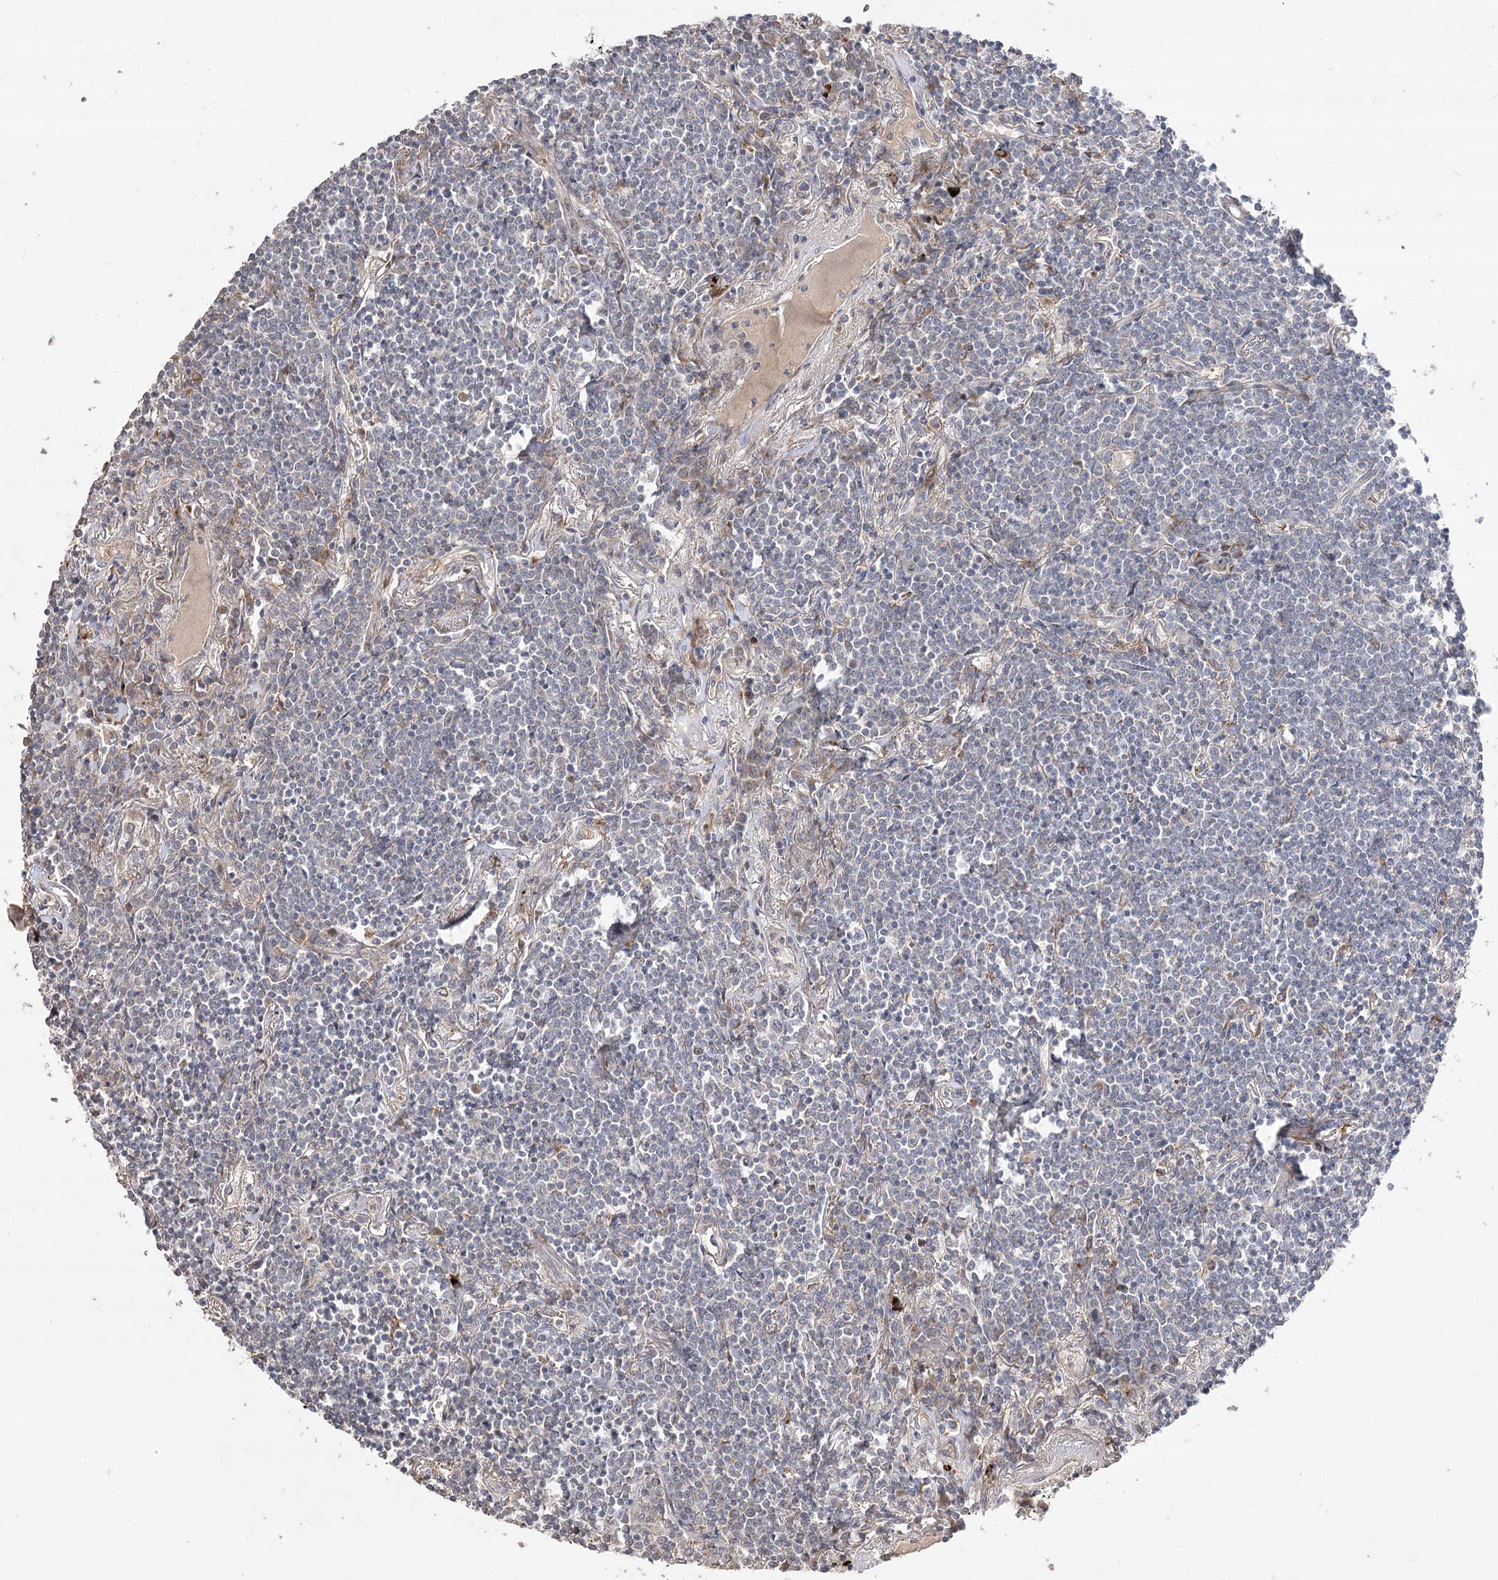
{"staining": {"intensity": "negative", "quantity": "none", "location": "none"}, "tissue": "lymphoma", "cell_type": "Tumor cells", "image_type": "cancer", "snomed": [{"axis": "morphology", "description": "Malignant lymphoma, non-Hodgkin's type, Low grade"}, {"axis": "topography", "description": "Lung"}], "caption": "Protein analysis of malignant lymphoma, non-Hodgkin's type (low-grade) demonstrates no significant staining in tumor cells. The staining was performed using DAB to visualize the protein expression in brown, while the nuclei were stained in blue with hematoxylin (Magnification: 20x).", "gene": "OBSL1", "patient": {"sex": "female", "age": 71}}